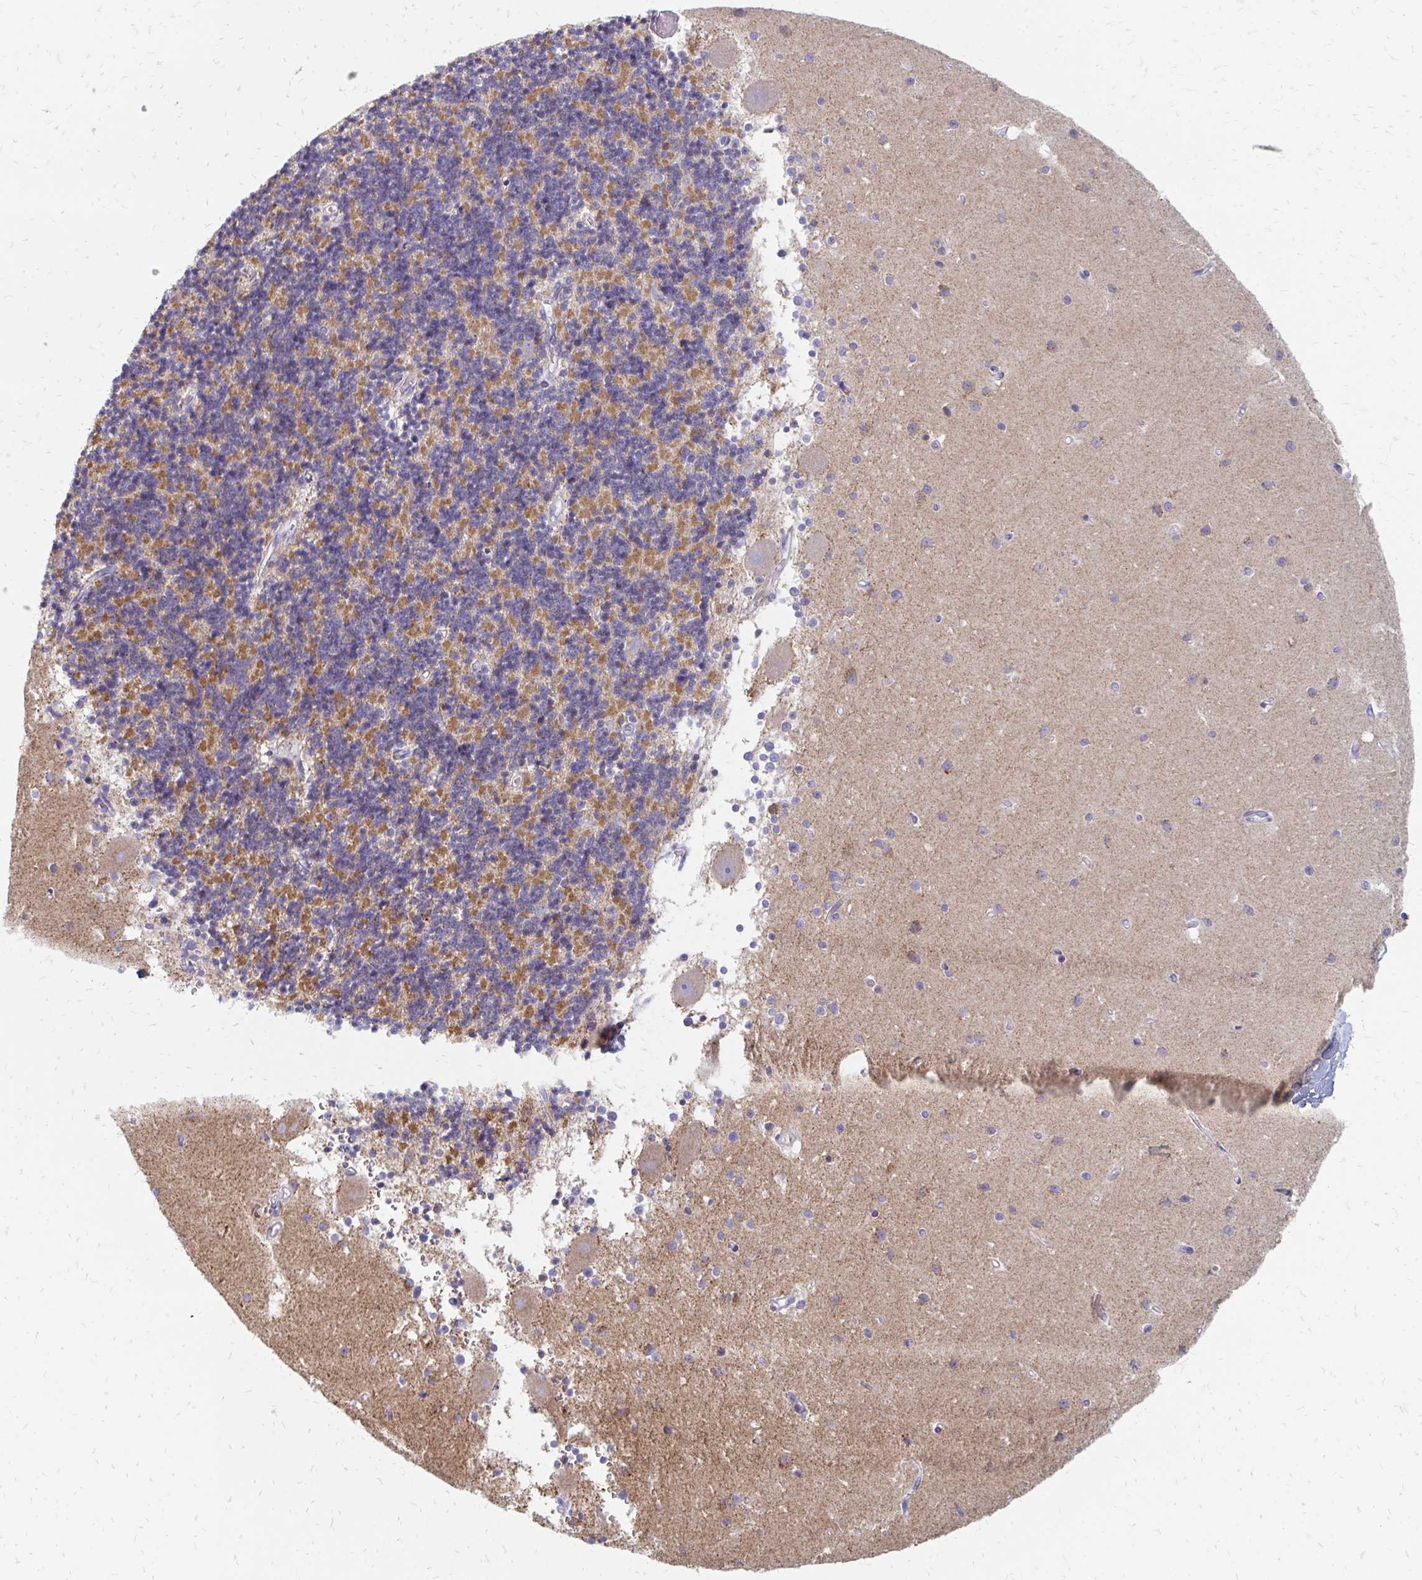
{"staining": {"intensity": "moderate", "quantity": "25%-75%", "location": "cytoplasmic/membranous"}, "tissue": "cerebellum", "cell_type": "Cells in granular layer", "image_type": "normal", "snomed": [{"axis": "morphology", "description": "Normal tissue, NOS"}, {"axis": "topography", "description": "Cerebellum"}], "caption": "Cells in granular layer reveal medium levels of moderate cytoplasmic/membranous staining in about 25%-75% of cells in unremarkable human cerebellum.", "gene": "OR10V1", "patient": {"sex": "male", "age": 54}}